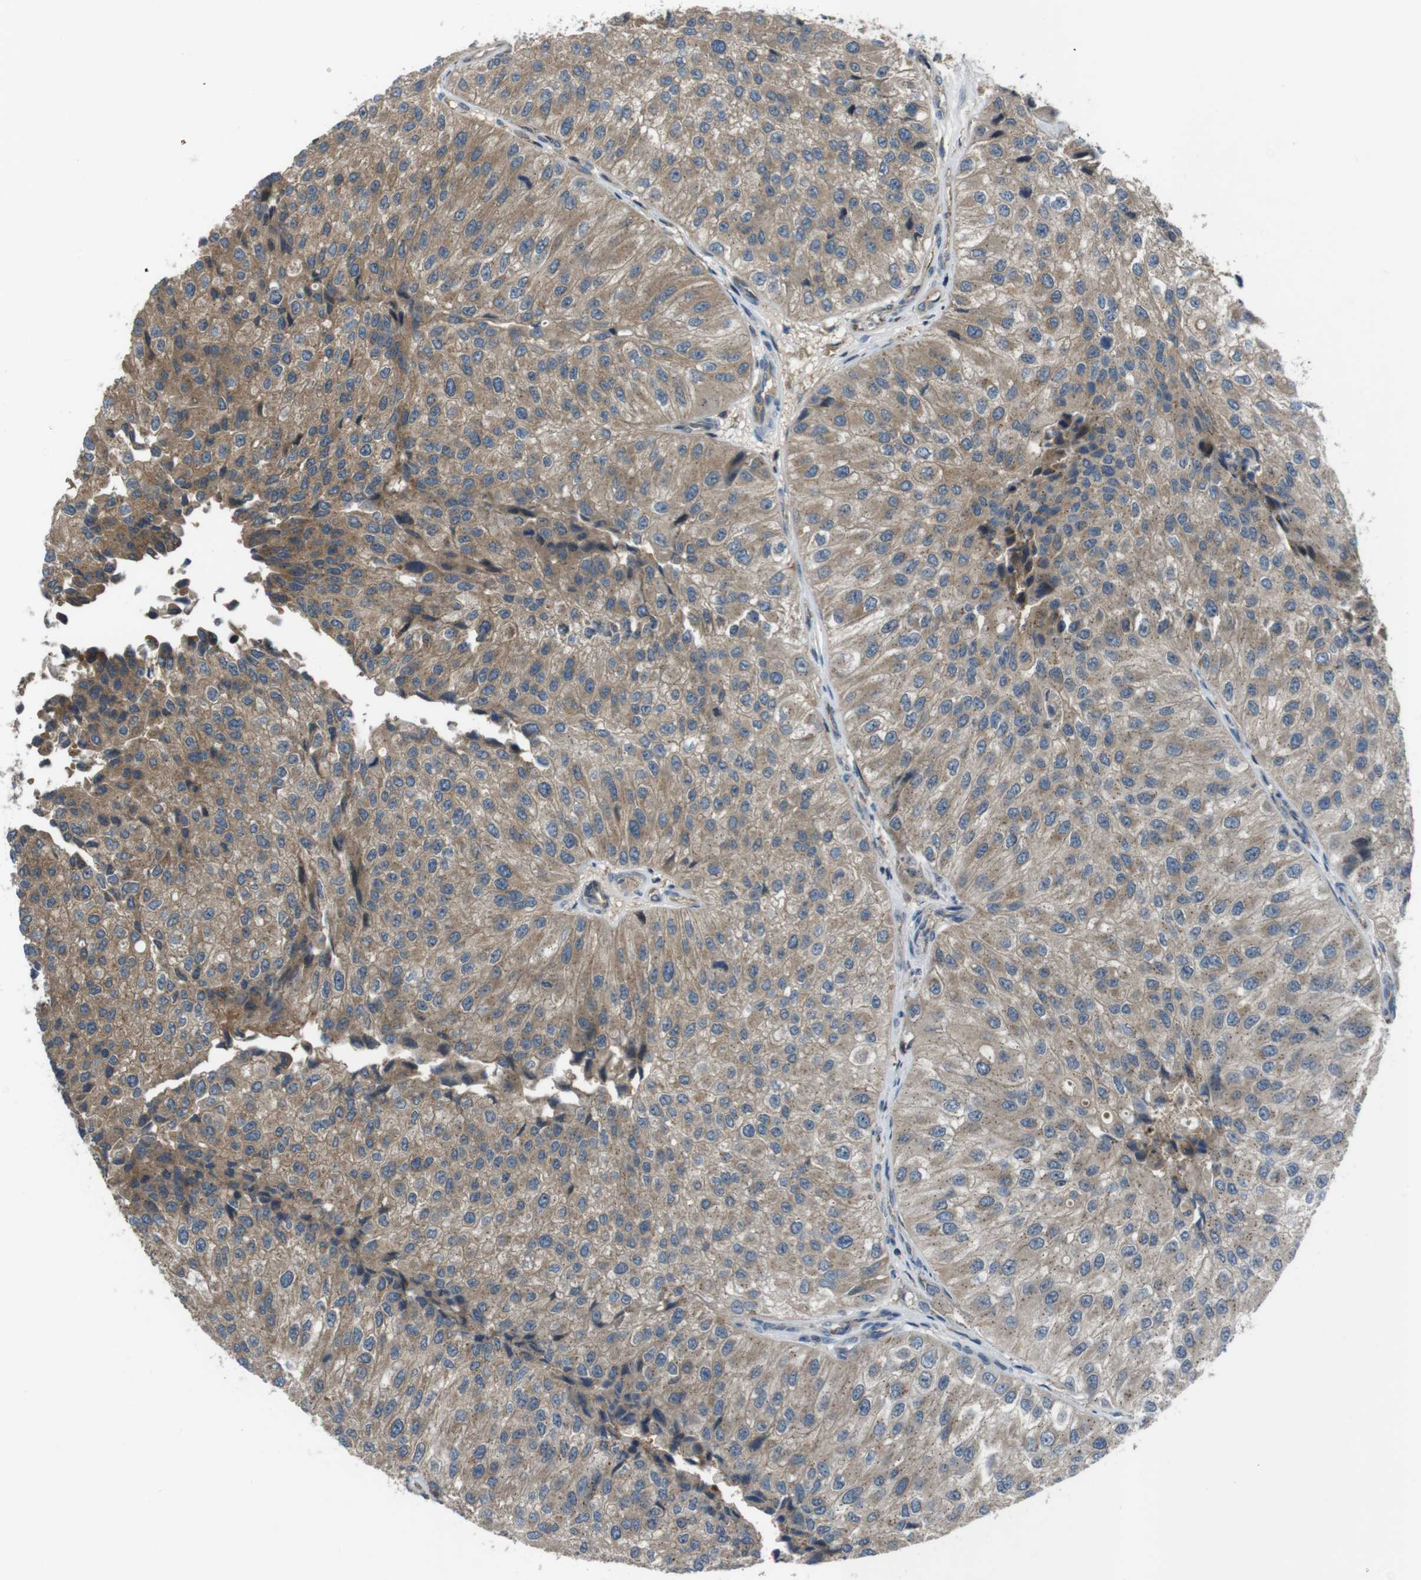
{"staining": {"intensity": "moderate", "quantity": "25%-75%", "location": "cytoplasmic/membranous"}, "tissue": "urothelial cancer", "cell_type": "Tumor cells", "image_type": "cancer", "snomed": [{"axis": "morphology", "description": "Urothelial carcinoma, High grade"}, {"axis": "topography", "description": "Kidney"}, {"axis": "topography", "description": "Urinary bladder"}], "caption": "Urothelial cancer stained with a protein marker displays moderate staining in tumor cells.", "gene": "SLC22A23", "patient": {"sex": "male", "age": 77}}